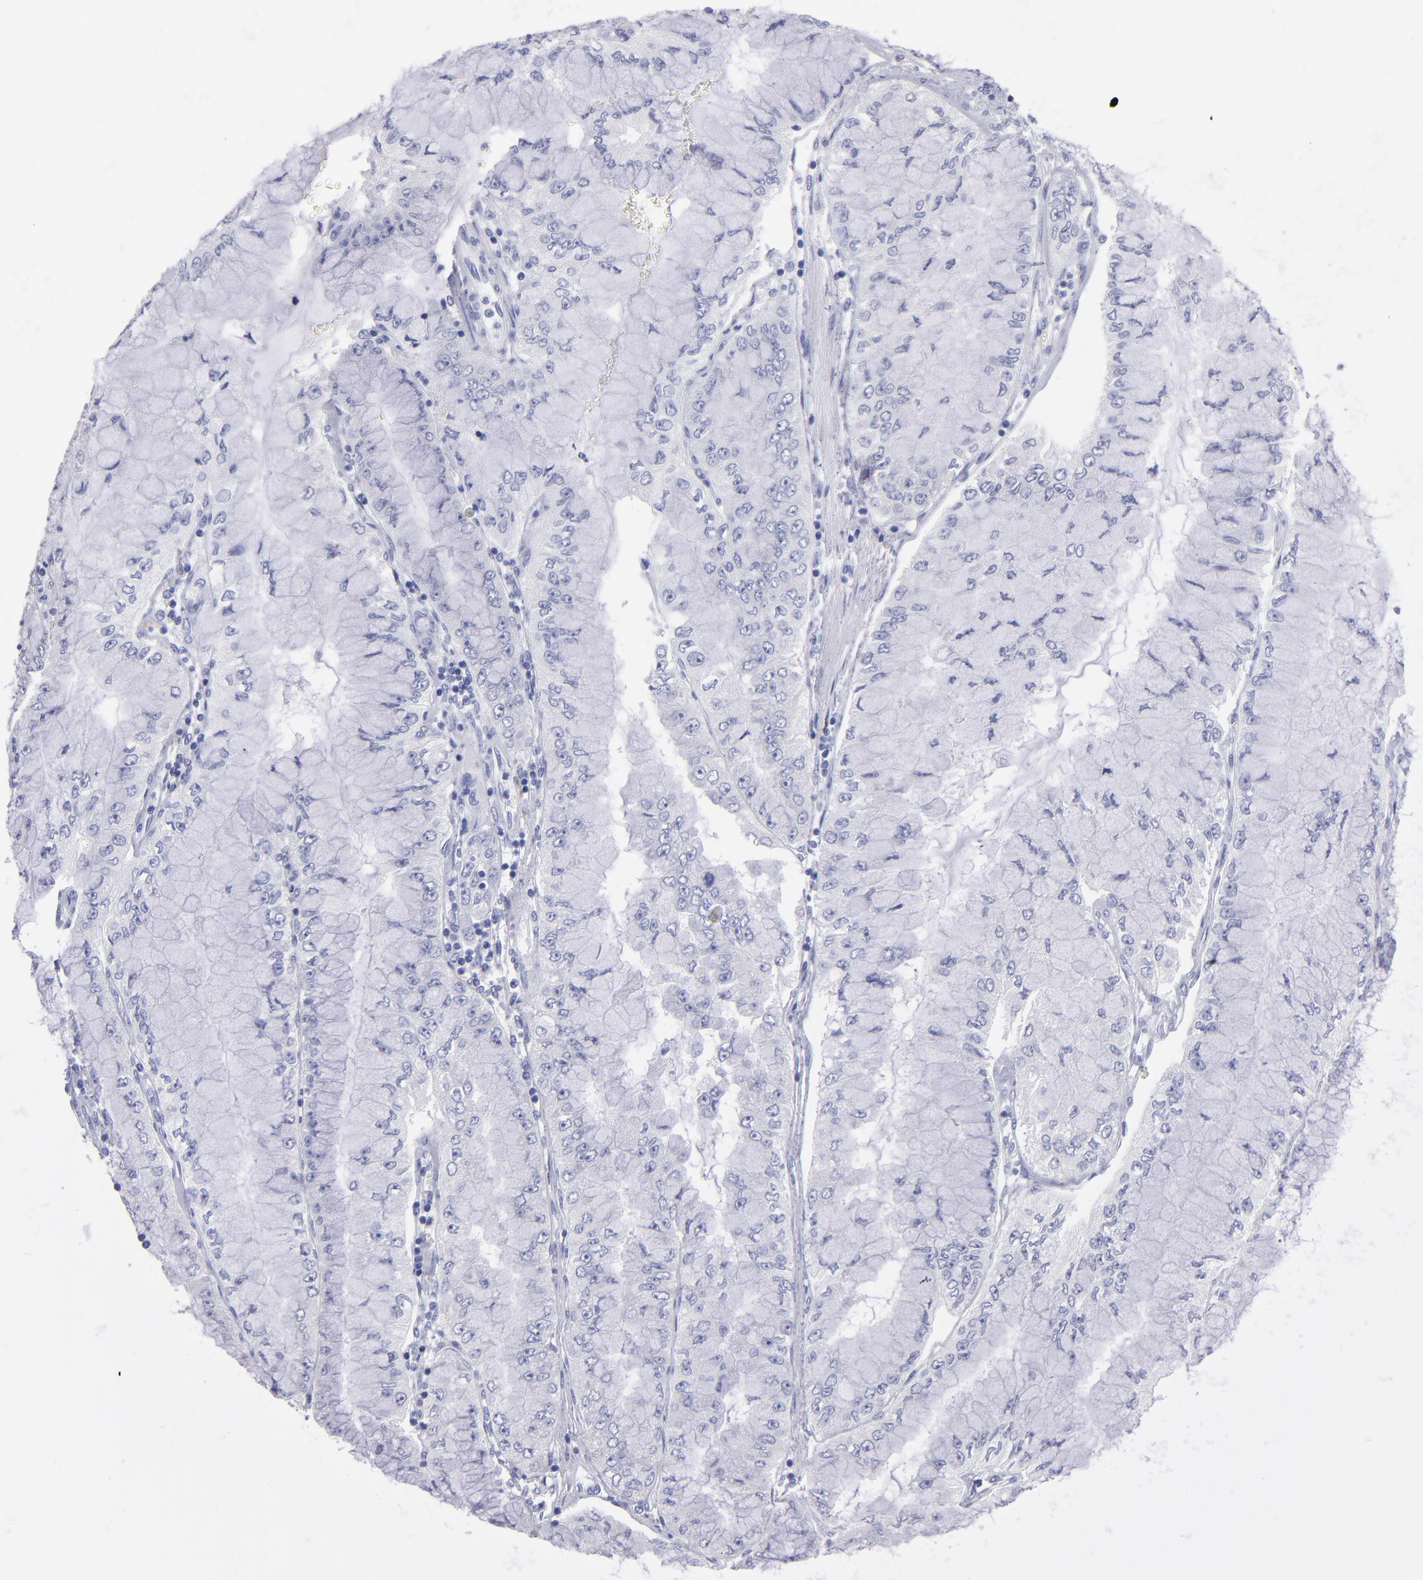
{"staining": {"intensity": "negative", "quantity": "none", "location": "none"}, "tissue": "liver cancer", "cell_type": "Tumor cells", "image_type": "cancer", "snomed": [{"axis": "morphology", "description": "Cholangiocarcinoma"}, {"axis": "topography", "description": "Liver"}], "caption": "Human cholangiocarcinoma (liver) stained for a protein using IHC demonstrates no positivity in tumor cells.", "gene": "MB", "patient": {"sex": "female", "age": 79}}